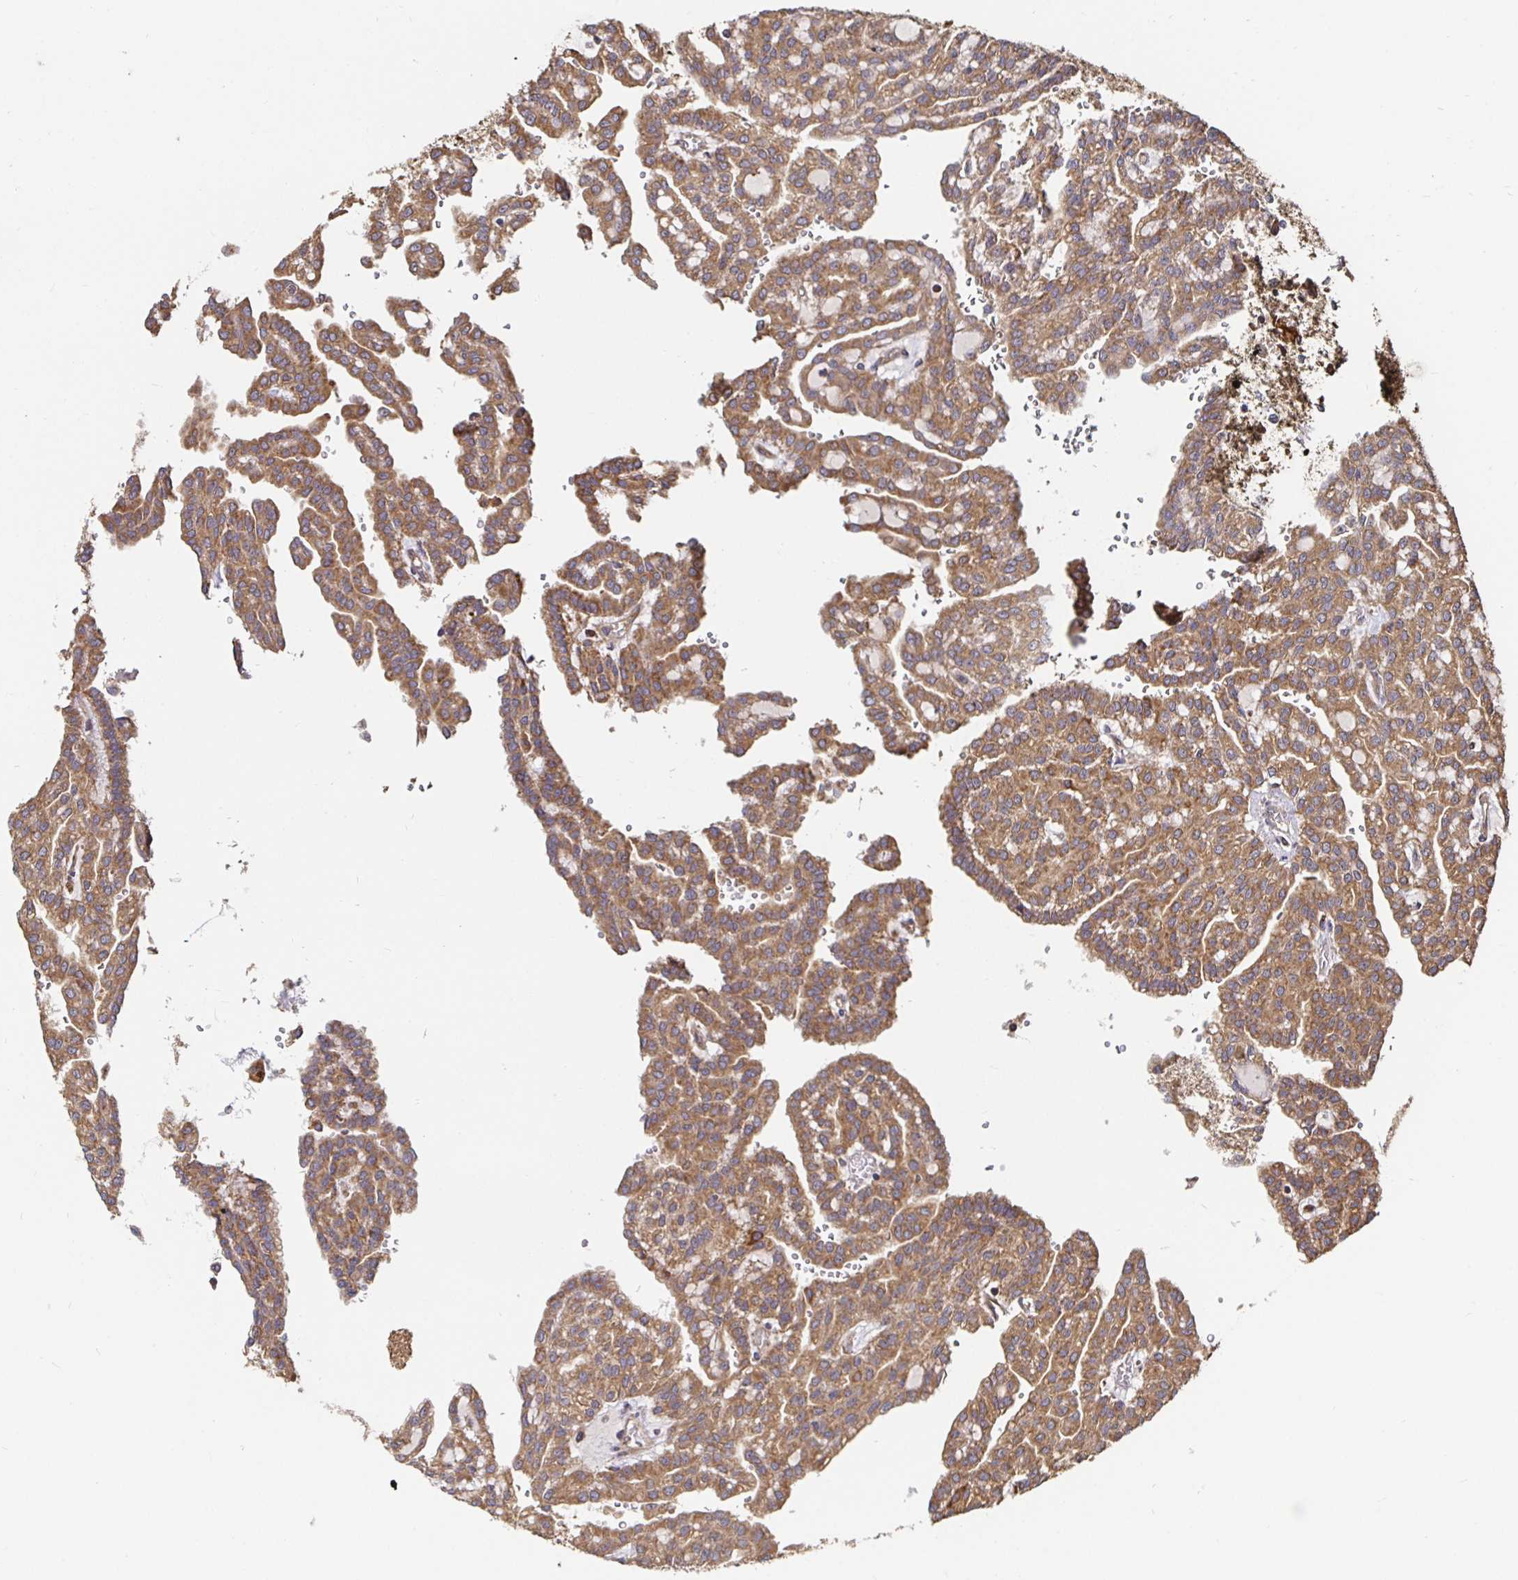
{"staining": {"intensity": "moderate", "quantity": ">75%", "location": "cytoplasmic/membranous"}, "tissue": "renal cancer", "cell_type": "Tumor cells", "image_type": "cancer", "snomed": [{"axis": "morphology", "description": "Adenocarcinoma, NOS"}, {"axis": "topography", "description": "Kidney"}], "caption": "Human adenocarcinoma (renal) stained with a protein marker demonstrates moderate staining in tumor cells.", "gene": "MLST8", "patient": {"sex": "male", "age": 63}}